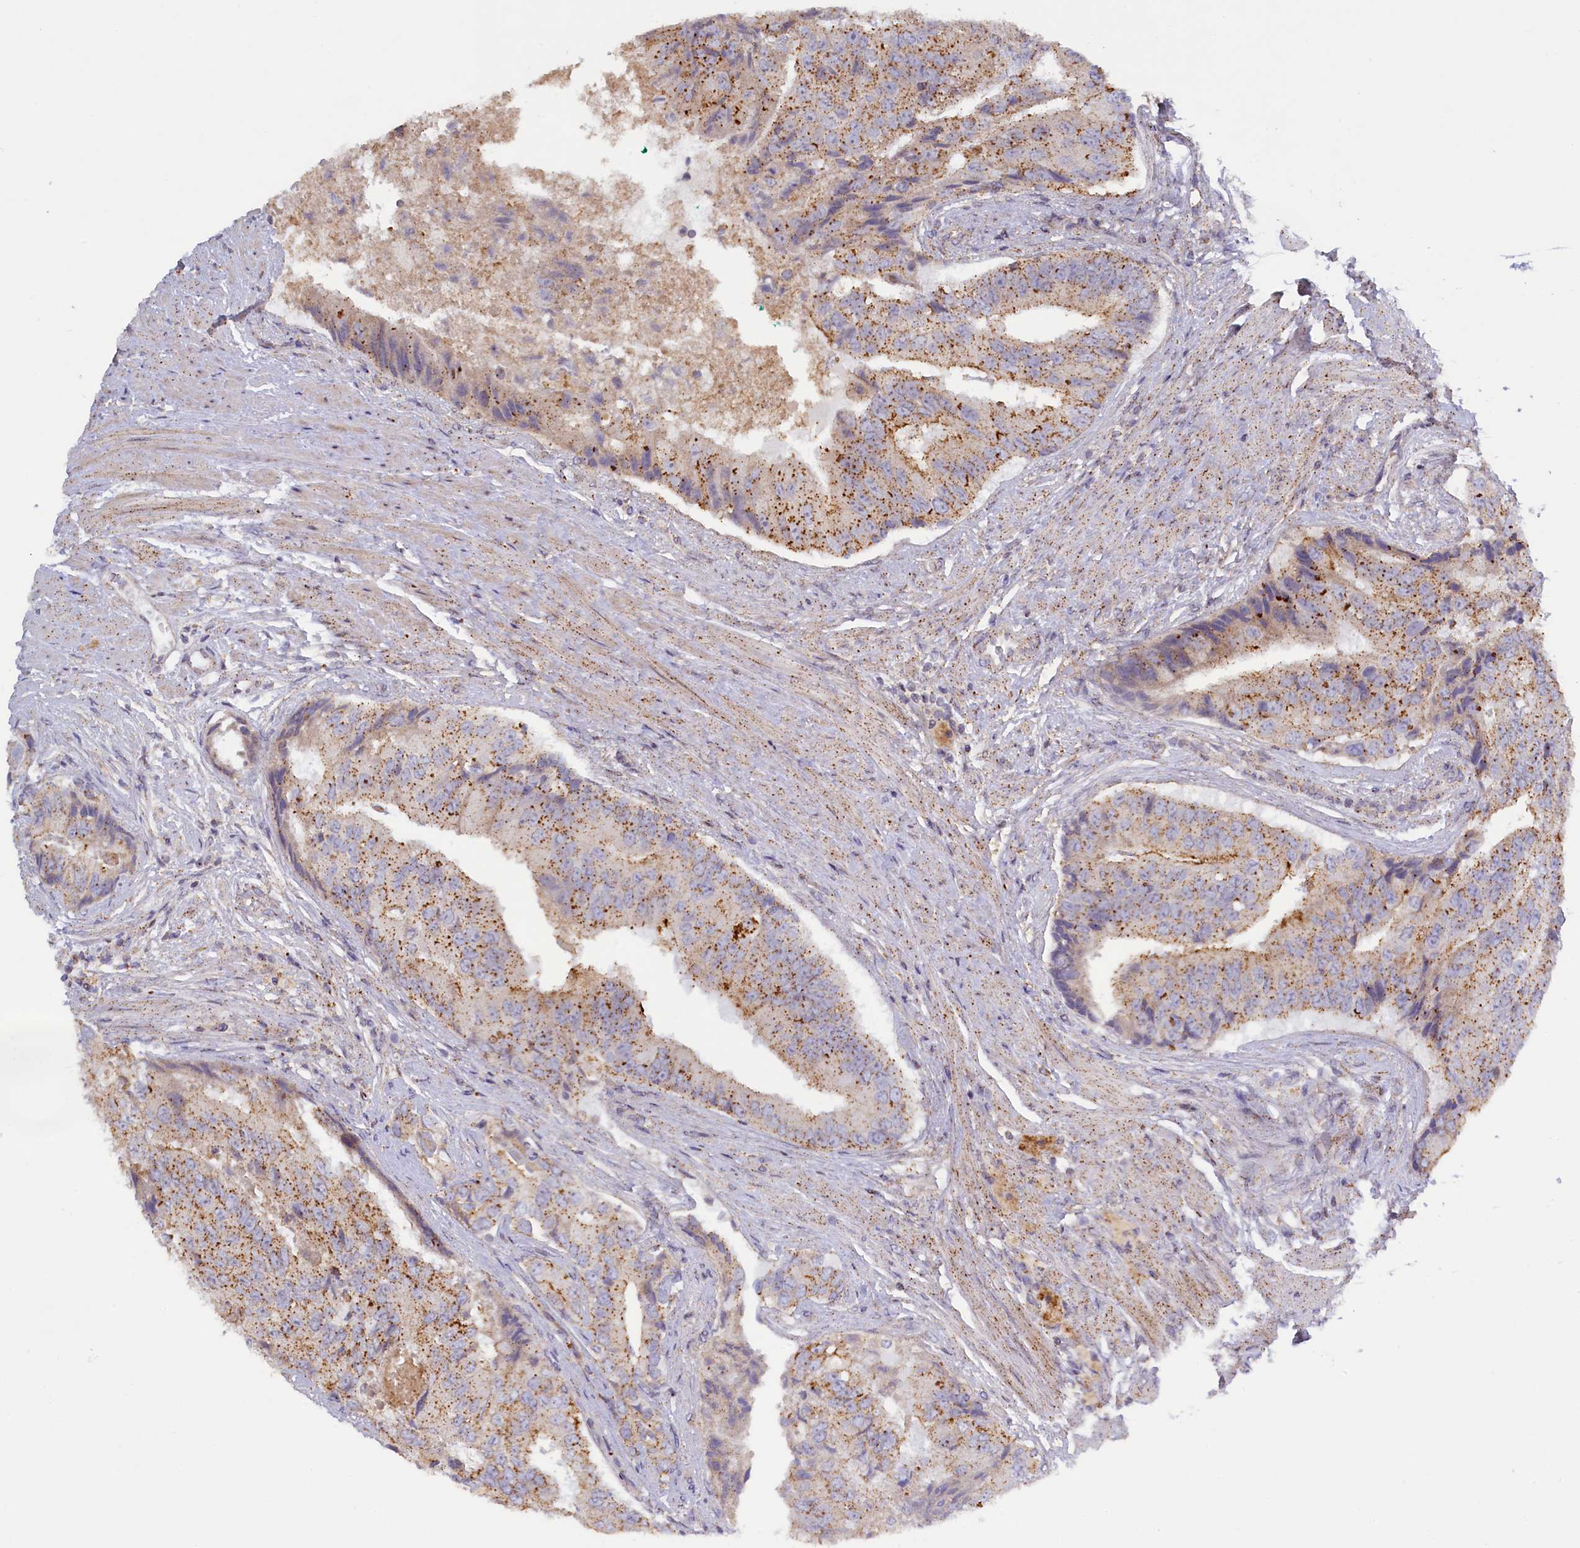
{"staining": {"intensity": "moderate", "quantity": ">75%", "location": "cytoplasmic/membranous"}, "tissue": "prostate cancer", "cell_type": "Tumor cells", "image_type": "cancer", "snomed": [{"axis": "morphology", "description": "Adenocarcinoma, High grade"}, {"axis": "topography", "description": "Prostate"}], "caption": "Prostate cancer (high-grade adenocarcinoma) tissue exhibits moderate cytoplasmic/membranous positivity in approximately >75% of tumor cells, visualized by immunohistochemistry.", "gene": "HYKK", "patient": {"sex": "male", "age": 70}}